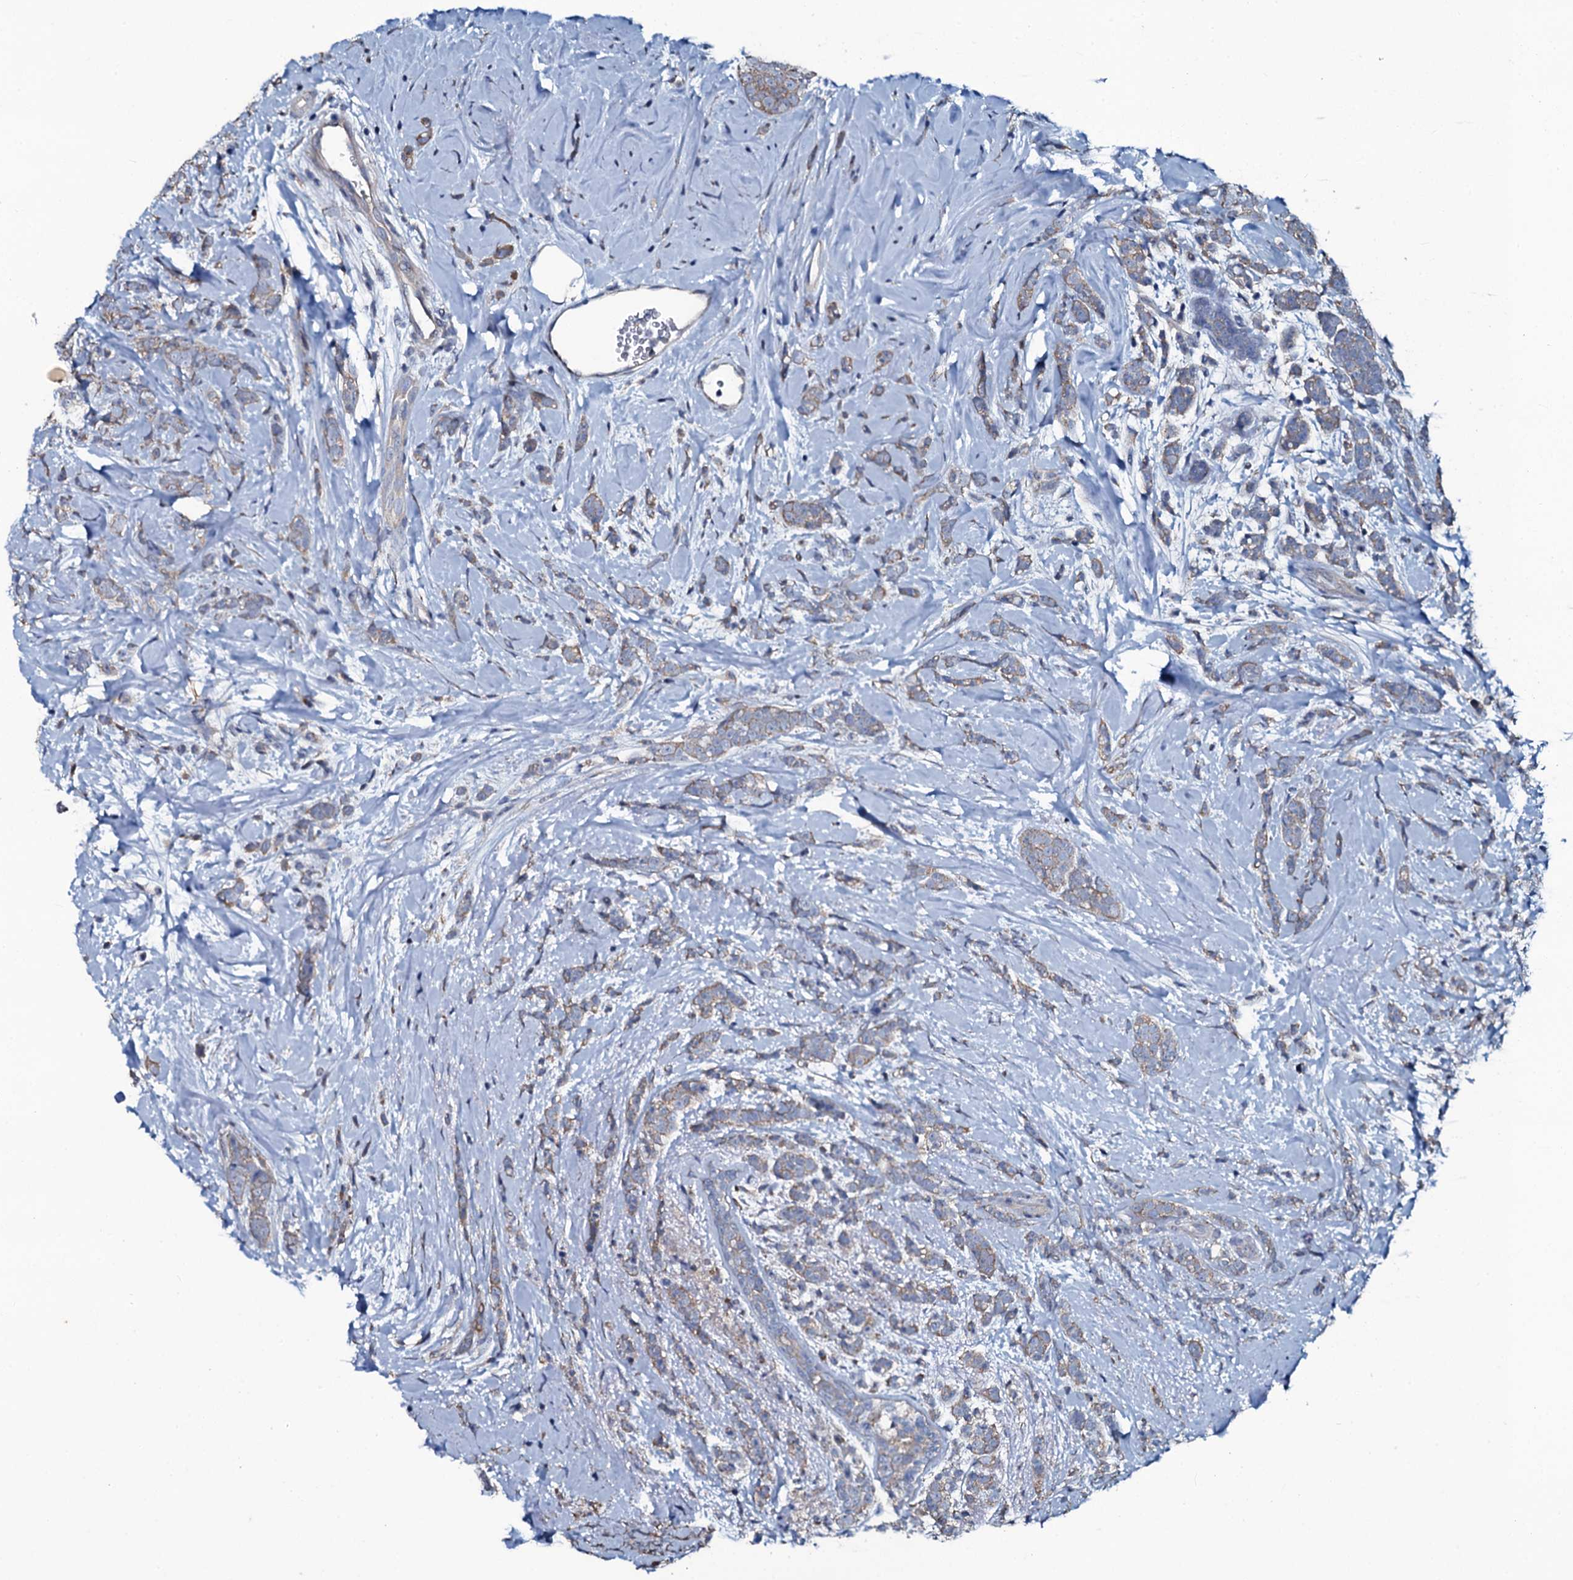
{"staining": {"intensity": "weak", "quantity": ">75%", "location": "cytoplasmic/membranous"}, "tissue": "breast cancer", "cell_type": "Tumor cells", "image_type": "cancer", "snomed": [{"axis": "morphology", "description": "Lobular carcinoma"}, {"axis": "topography", "description": "Breast"}], "caption": "Immunohistochemistry (IHC) photomicrograph of neoplastic tissue: lobular carcinoma (breast) stained using IHC shows low levels of weak protein expression localized specifically in the cytoplasmic/membranous of tumor cells, appearing as a cytoplasmic/membranous brown color.", "gene": "USPL1", "patient": {"sex": "female", "age": 58}}